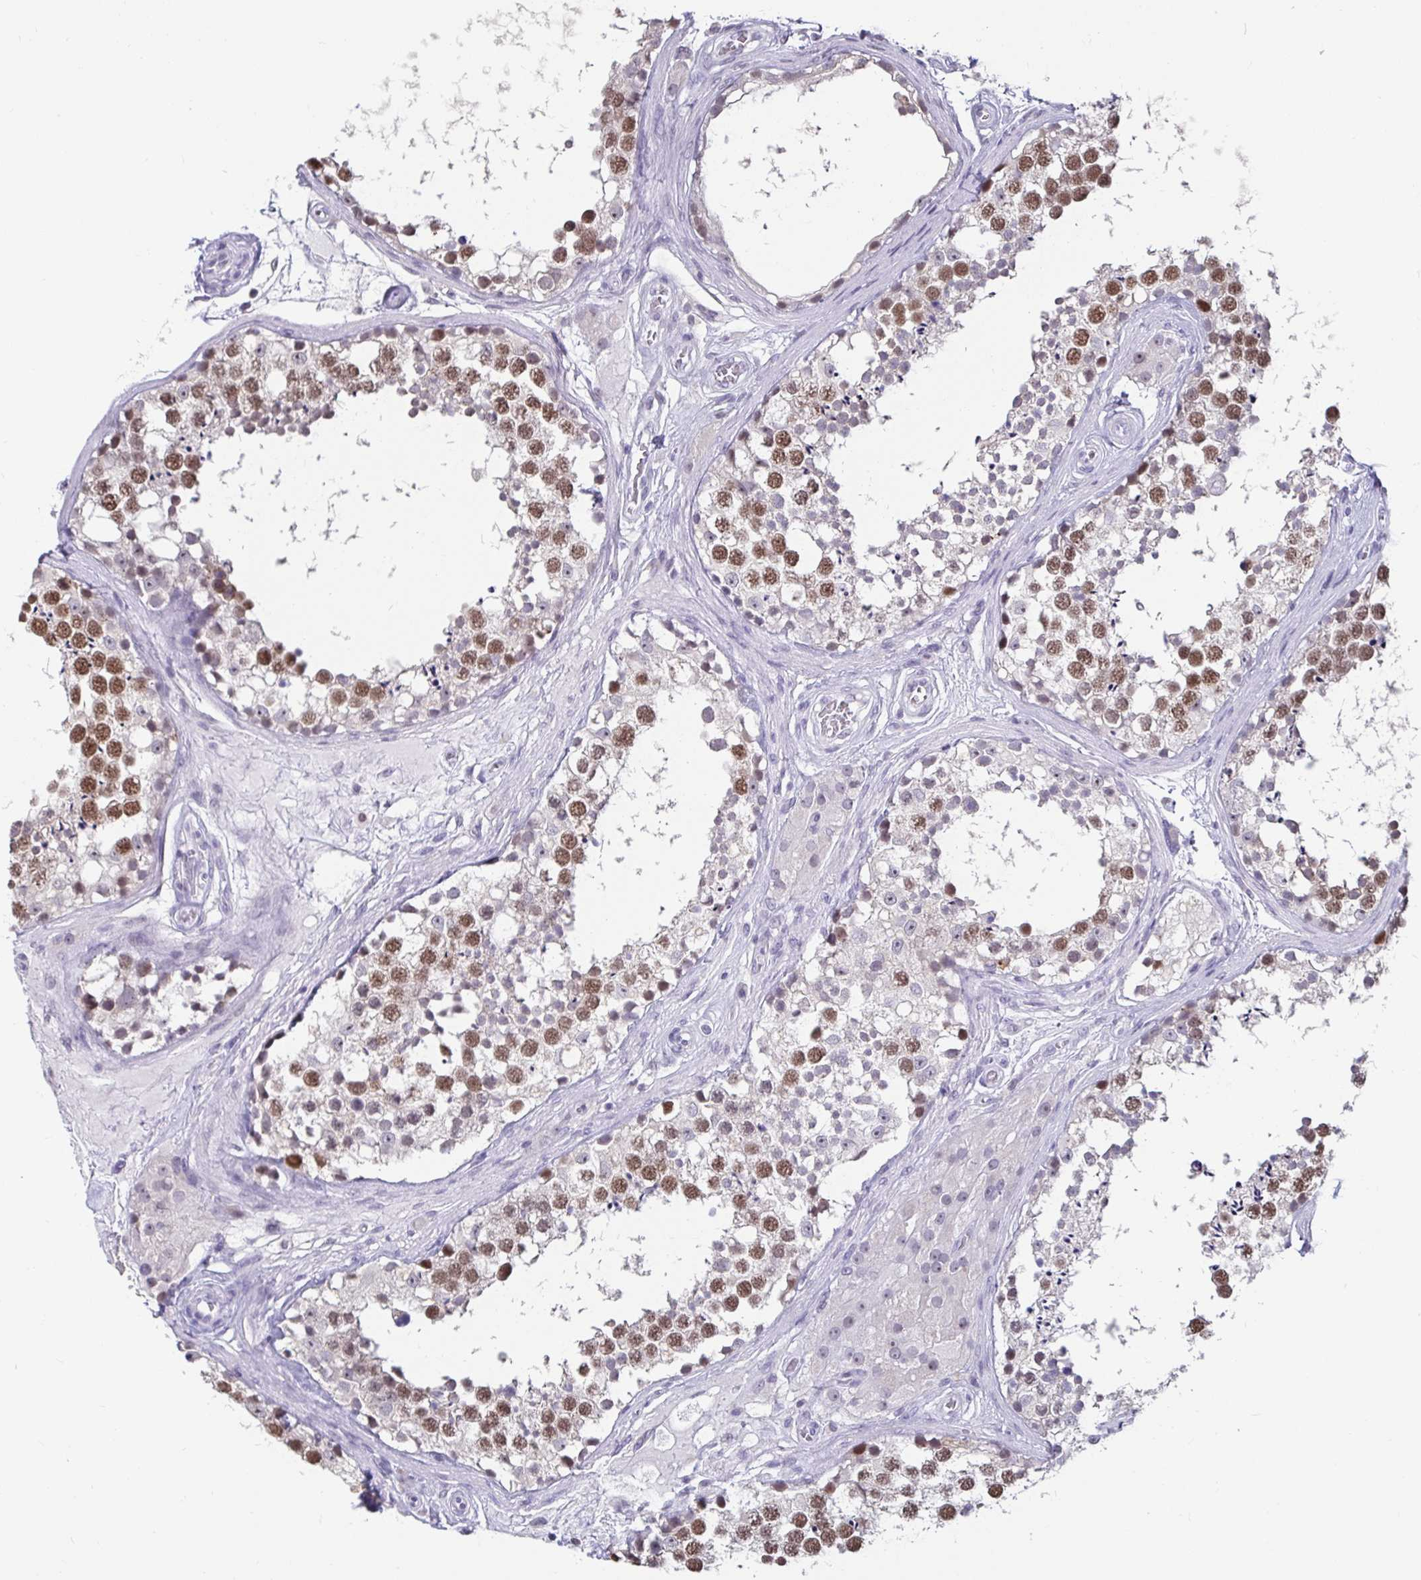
{"staining": {"intensity": "moderate", "quantity": "25%-75%", "location": "nuclear"}, "tissue": "testis", "cell_type": "Cells in seminiferous ducts", "image_type": "normal", "snomed": [{"axis": "morphology", "description": "Normal tissue, NOS"}, {"axis": "morphology", "description": "Seminoma, NOS"}, {"axis": "topography", "description": "Testis"}], "caption": "Protein expression analysis of unremarkable testis demonstrates moderate nuclear positivity in approximately 25%-75% of cells in seminiferous ducts. (DAB IHC with brightfield microscopy, high magnification).", "gene": "ANLN", "patient": {"sex": "male", "age": 65}}